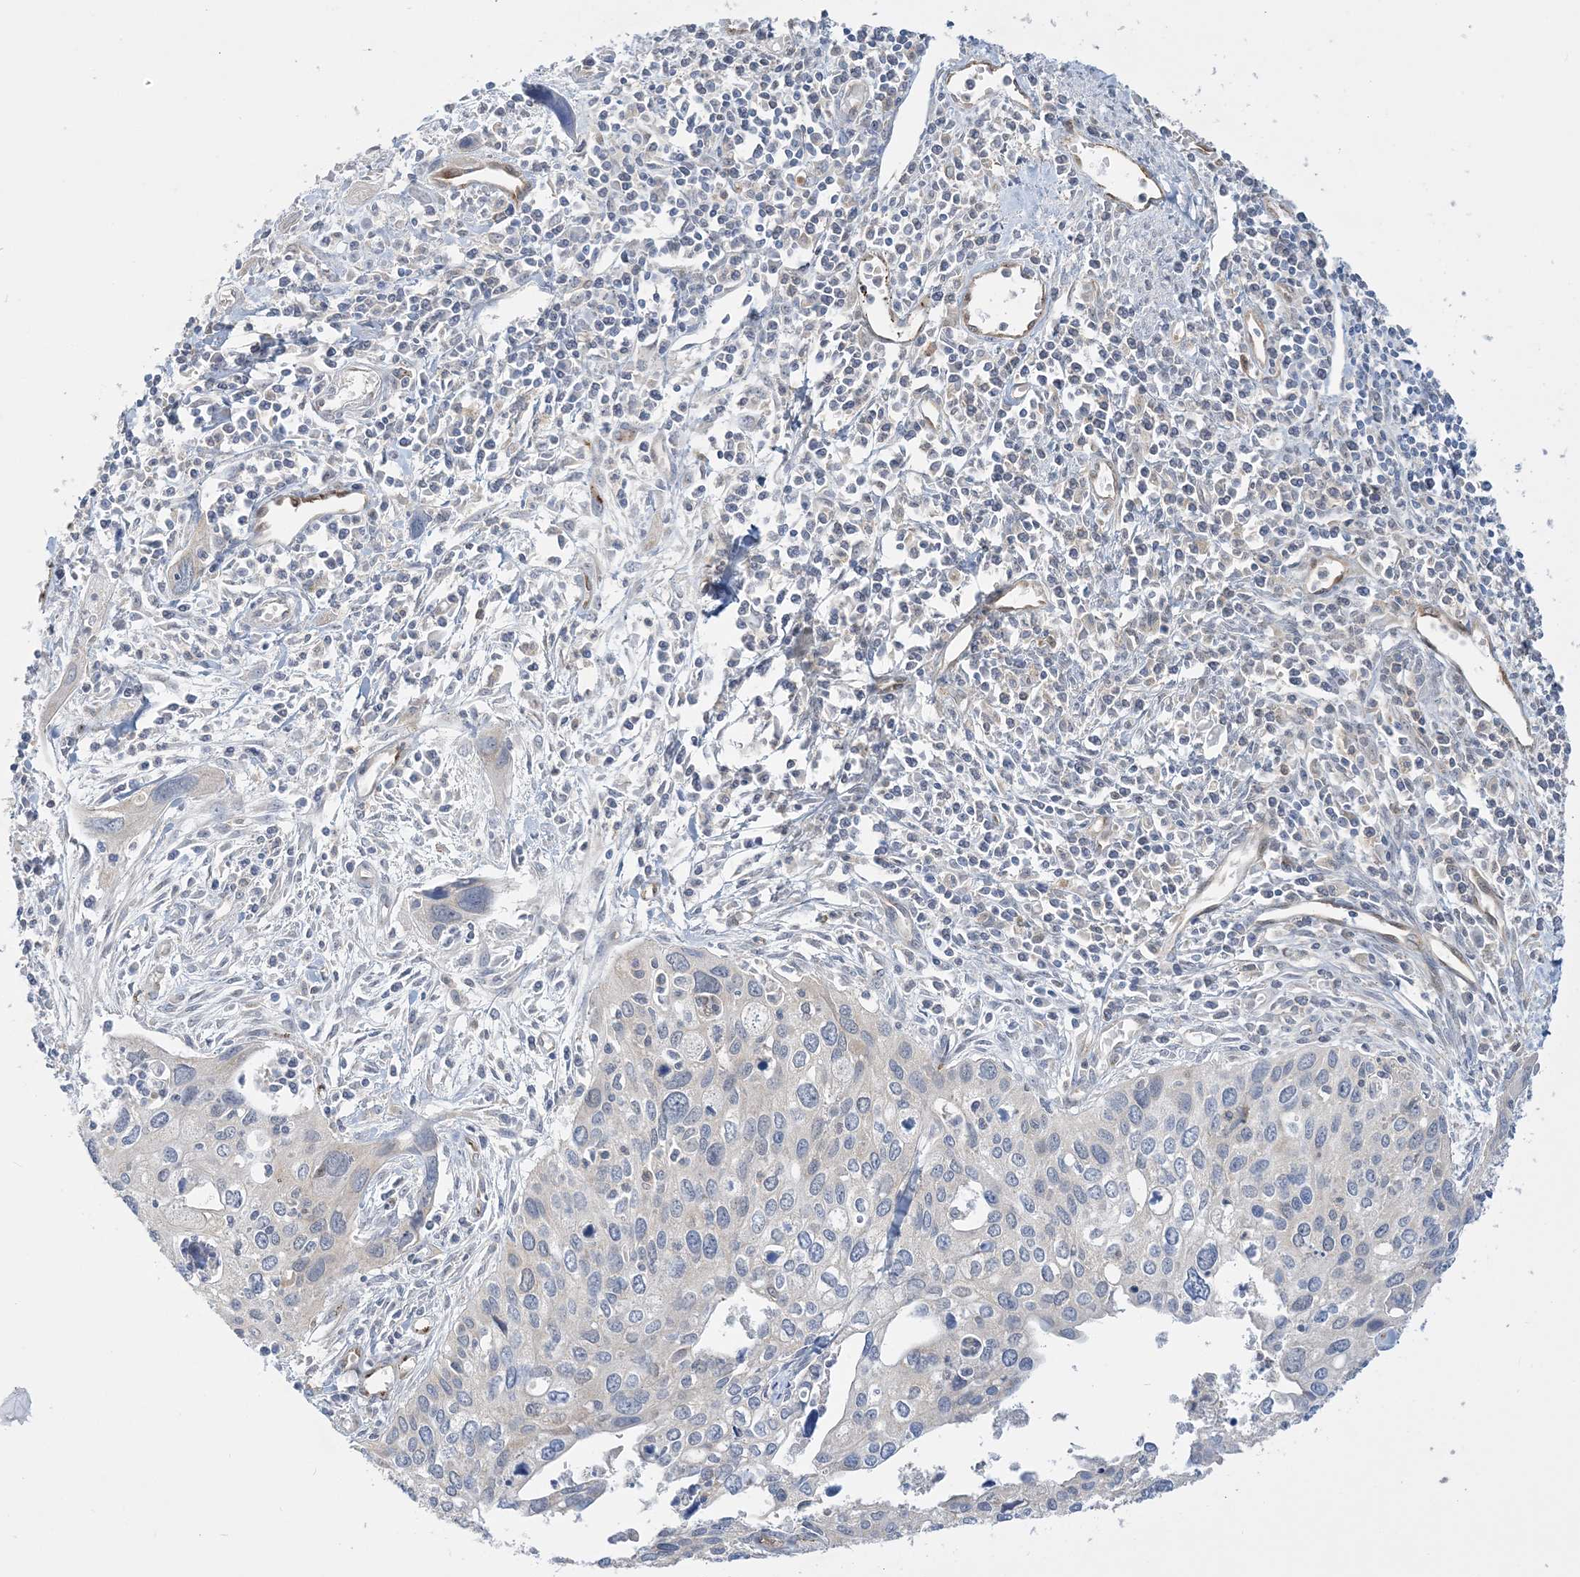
{"staining": {"intensity": "negative", "quantity": "none", "location": "none"}, "tissue": "cervical cancer", "cell_type": "Tumor cells", "image_type": "cancer", "snomed": [{"axis": "morphology", "description": "Squamous cell carcinoma, NOS"}, {"axis": "topography", "description": "Cervix"}], "caption": "The histopathology image exhibits no significant positivity in tumor cells of squamous cell carcinoma (cervical).", "gene": "INPP1", "patient": {"sex": "female", "age": 55}}